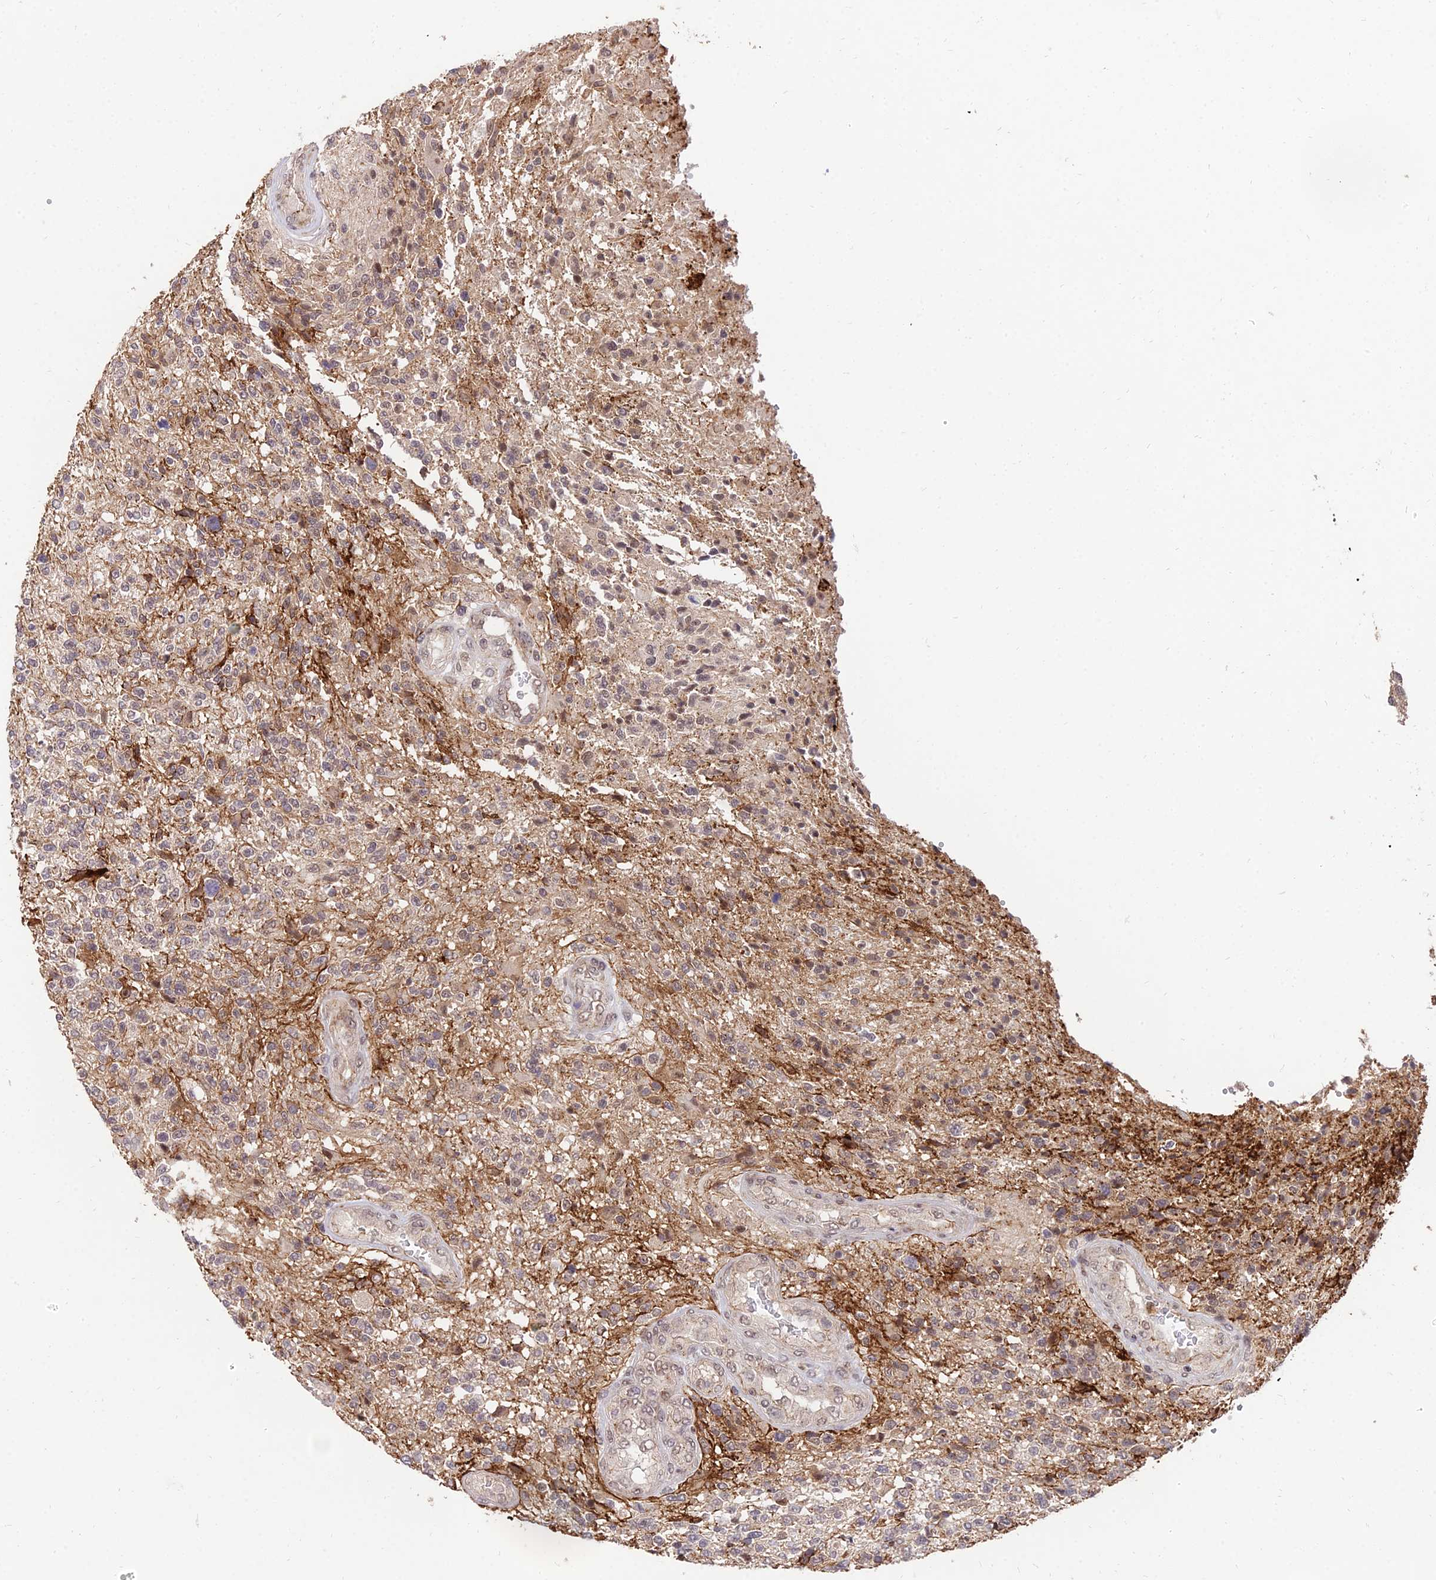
{"staining": {"intensity": "weak", "quantity": "<25%", "location": "cytoplasmic/membranous"}, "tissue": "glioma", "cell_type": "Tumor cells", "image_type": "cancer", "snomed": [{"axis": "morphology", "description": "Glioma, malignant, High grade"}, {"axis": "topography", "description": "Brain"}], "caption": "Glioma was stained to show a protein in brown. There is no significant positivity in tumor cells. The staining is performed using DAB brown chromogen with nuclei counter-stained in using hematoxylin.", "gene": "ZNF85", "patient": {"sex": "male", "age": 56}}